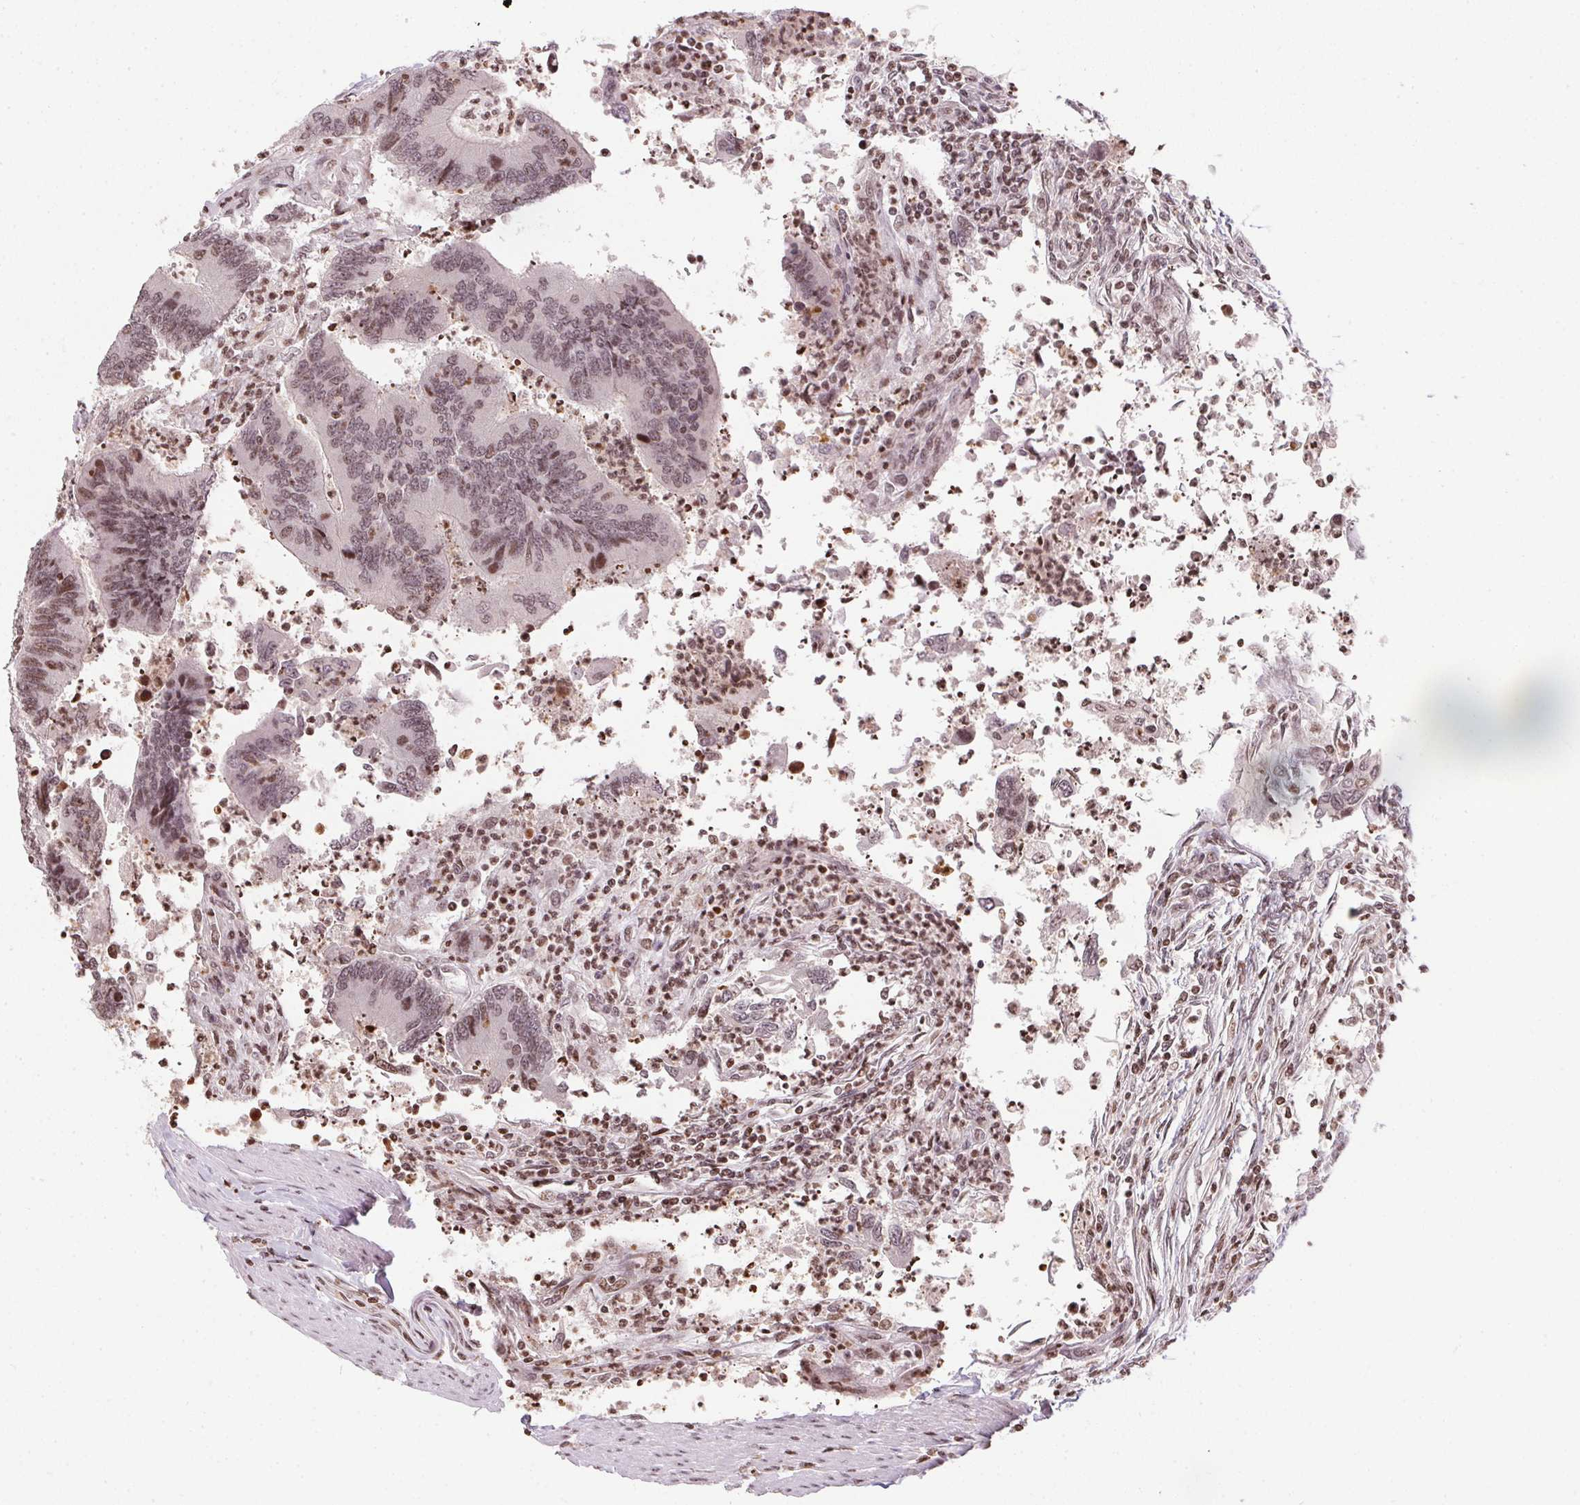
{"staining": {"intensity": "weak", "quantity": ">75%", "location": "nuclear"}, "tissue": "colorectal cancer", "cell_type": "Tumor cells", "image_type": "cancer", "snomed": [{"axis": "morphology", "description": "Adenocarcinoma, NOS"}, {"axis": "topography", "description": "Colon"}], "caption": "Approximately >75% of tumor cells in colorectal cancer (adenocarcinoma) exhibit weak nuclear protein staining as visualized by brown immunohistochemical staining.", "gene": "RNF181", "patient": {"sex": "female", "age": 67}}